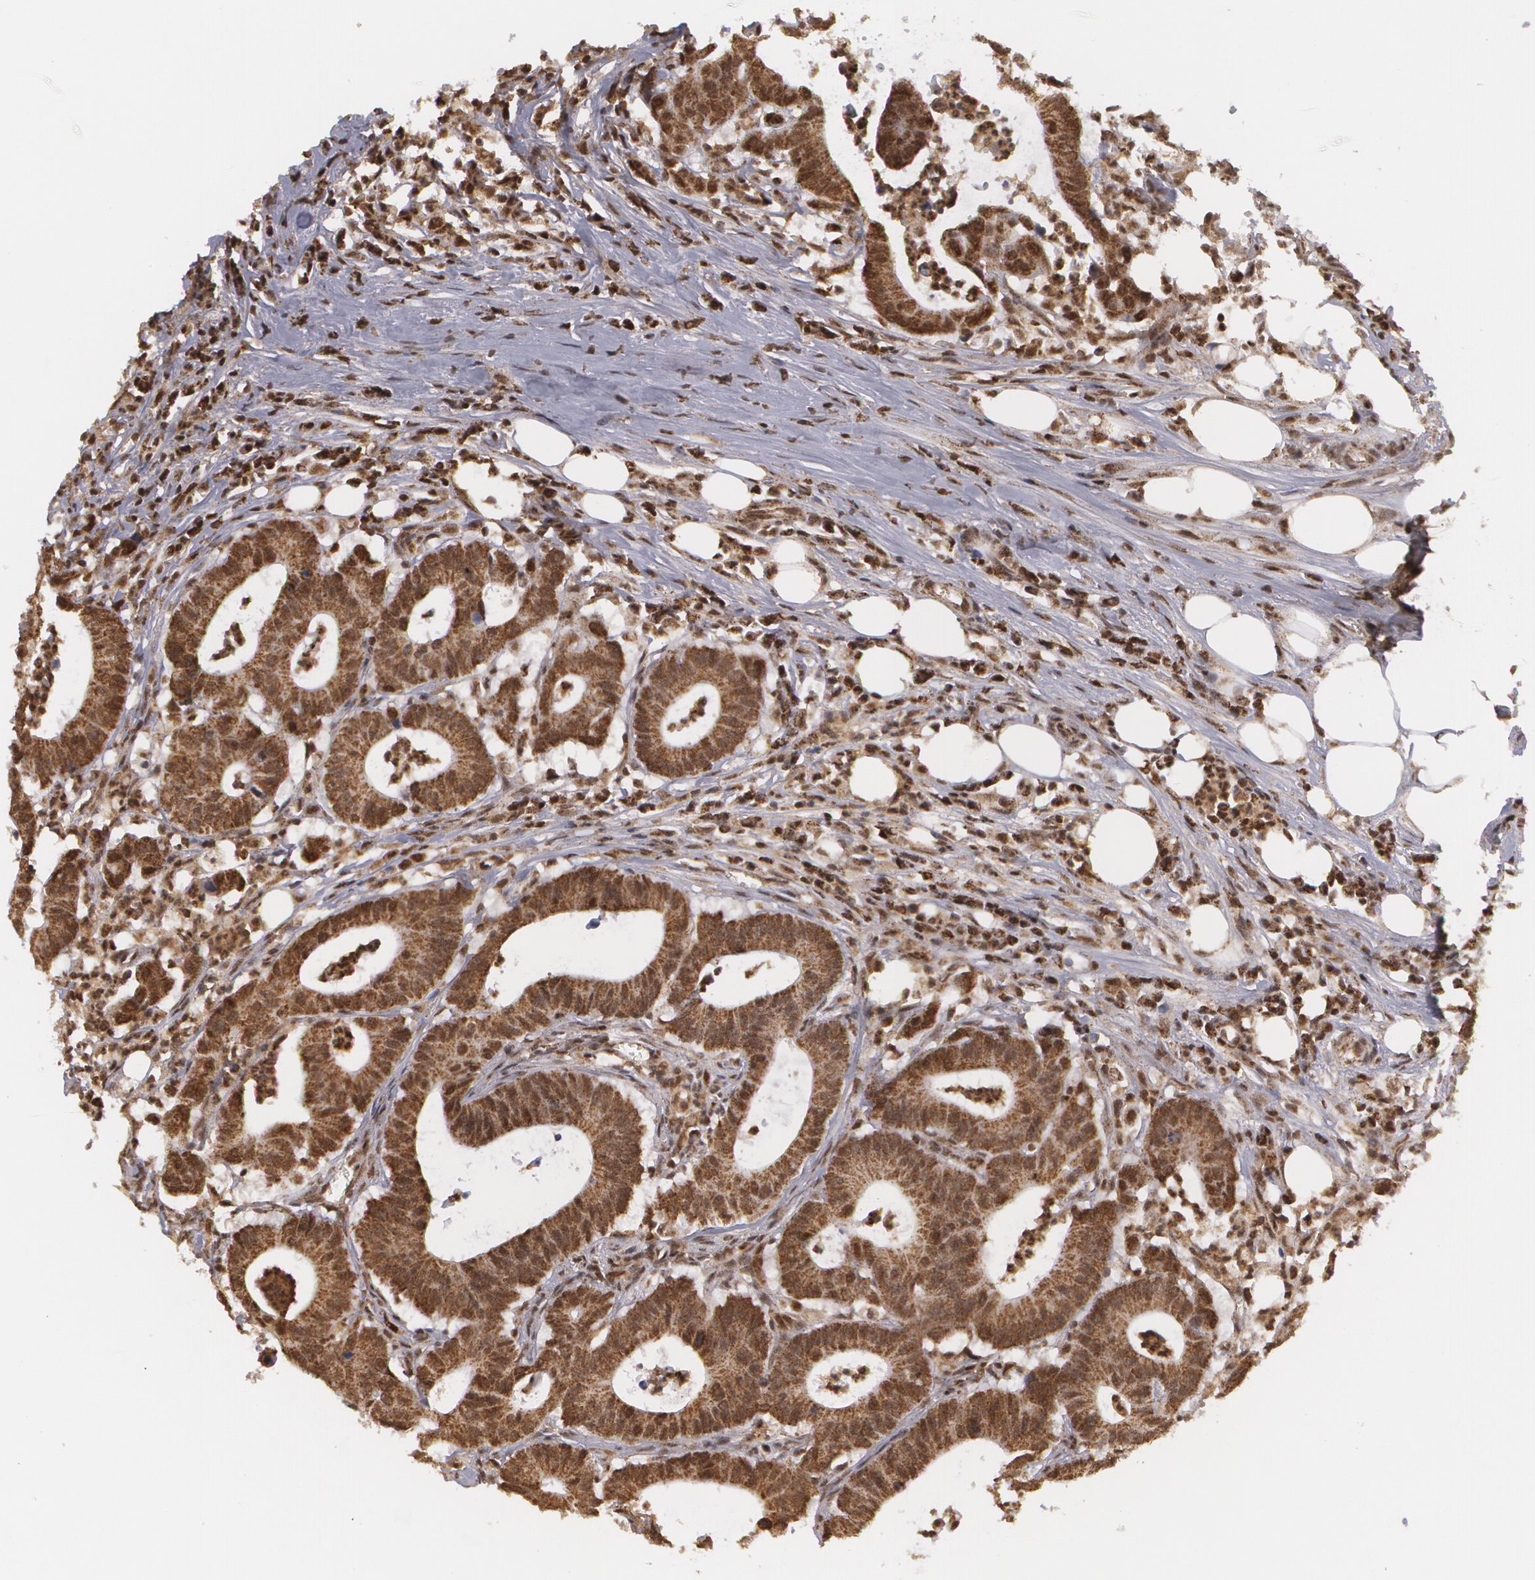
{"staining": {"intensity": "moderate", "quantity": ">75%", "location": "cytoplasmic/membranous,nuclear"}, "tissue": "colorectal cancer", "cell_type": "Tumor cells", "image_type": "cancer", "snomed": [{"axis": "morphology", "description": "Adenocarcinoma, NOS"}, {"axis": "topography", "description": "Colon"}], "caption": "Protein expression analysis of adenocarcinoma (colorectal) exhibits moderate cytoplasmic/membranous and nuclear expression in about >75% of tumor cells.", "gene": "MXD1", "patient": {"sex": "male", "age": 55}}